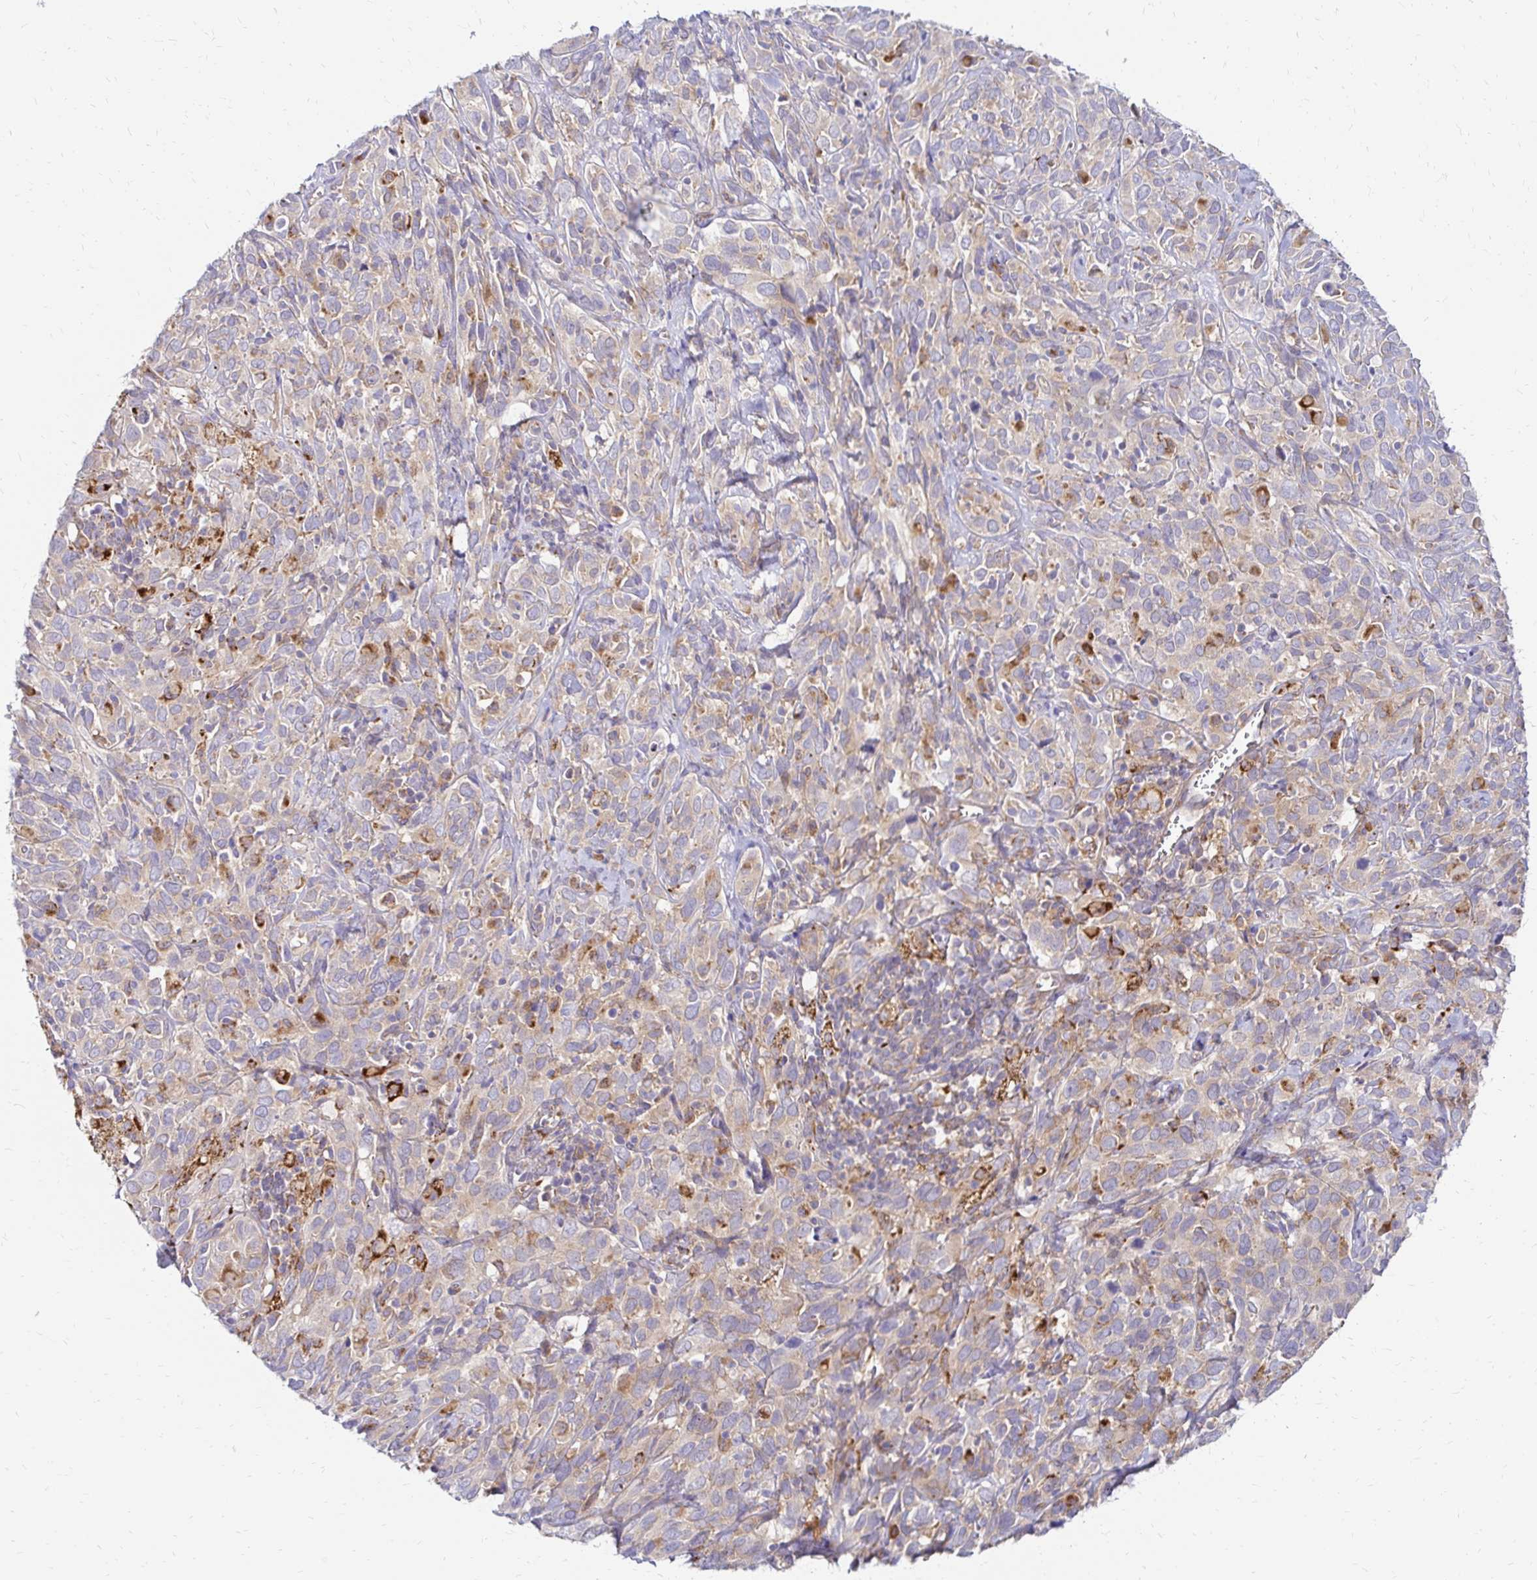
{"staining": {"intensity": "weak", "quantity": "<25%", "location": "cytoplasmic/membranous"}, "tissue": "cervical cancer", "cell_type": "Tumor cells", "image_type": "cancer", "snomed": [{"axis": "morphology", "description": "Normal tissue, NOS"}, {"axis": "morphology", "description": "Squamous cell carcinoma, NOS"}, {"axis": "topography", "description": "Cervix"}], "caption": "This is a image of immunohistochemistry (IHC) staining of cervical cancer (squamous cell carcinoma), which shows no positivity in tumor cells.", "gene": "IDUA", "patient": {"sex": "female", "age": 51}}